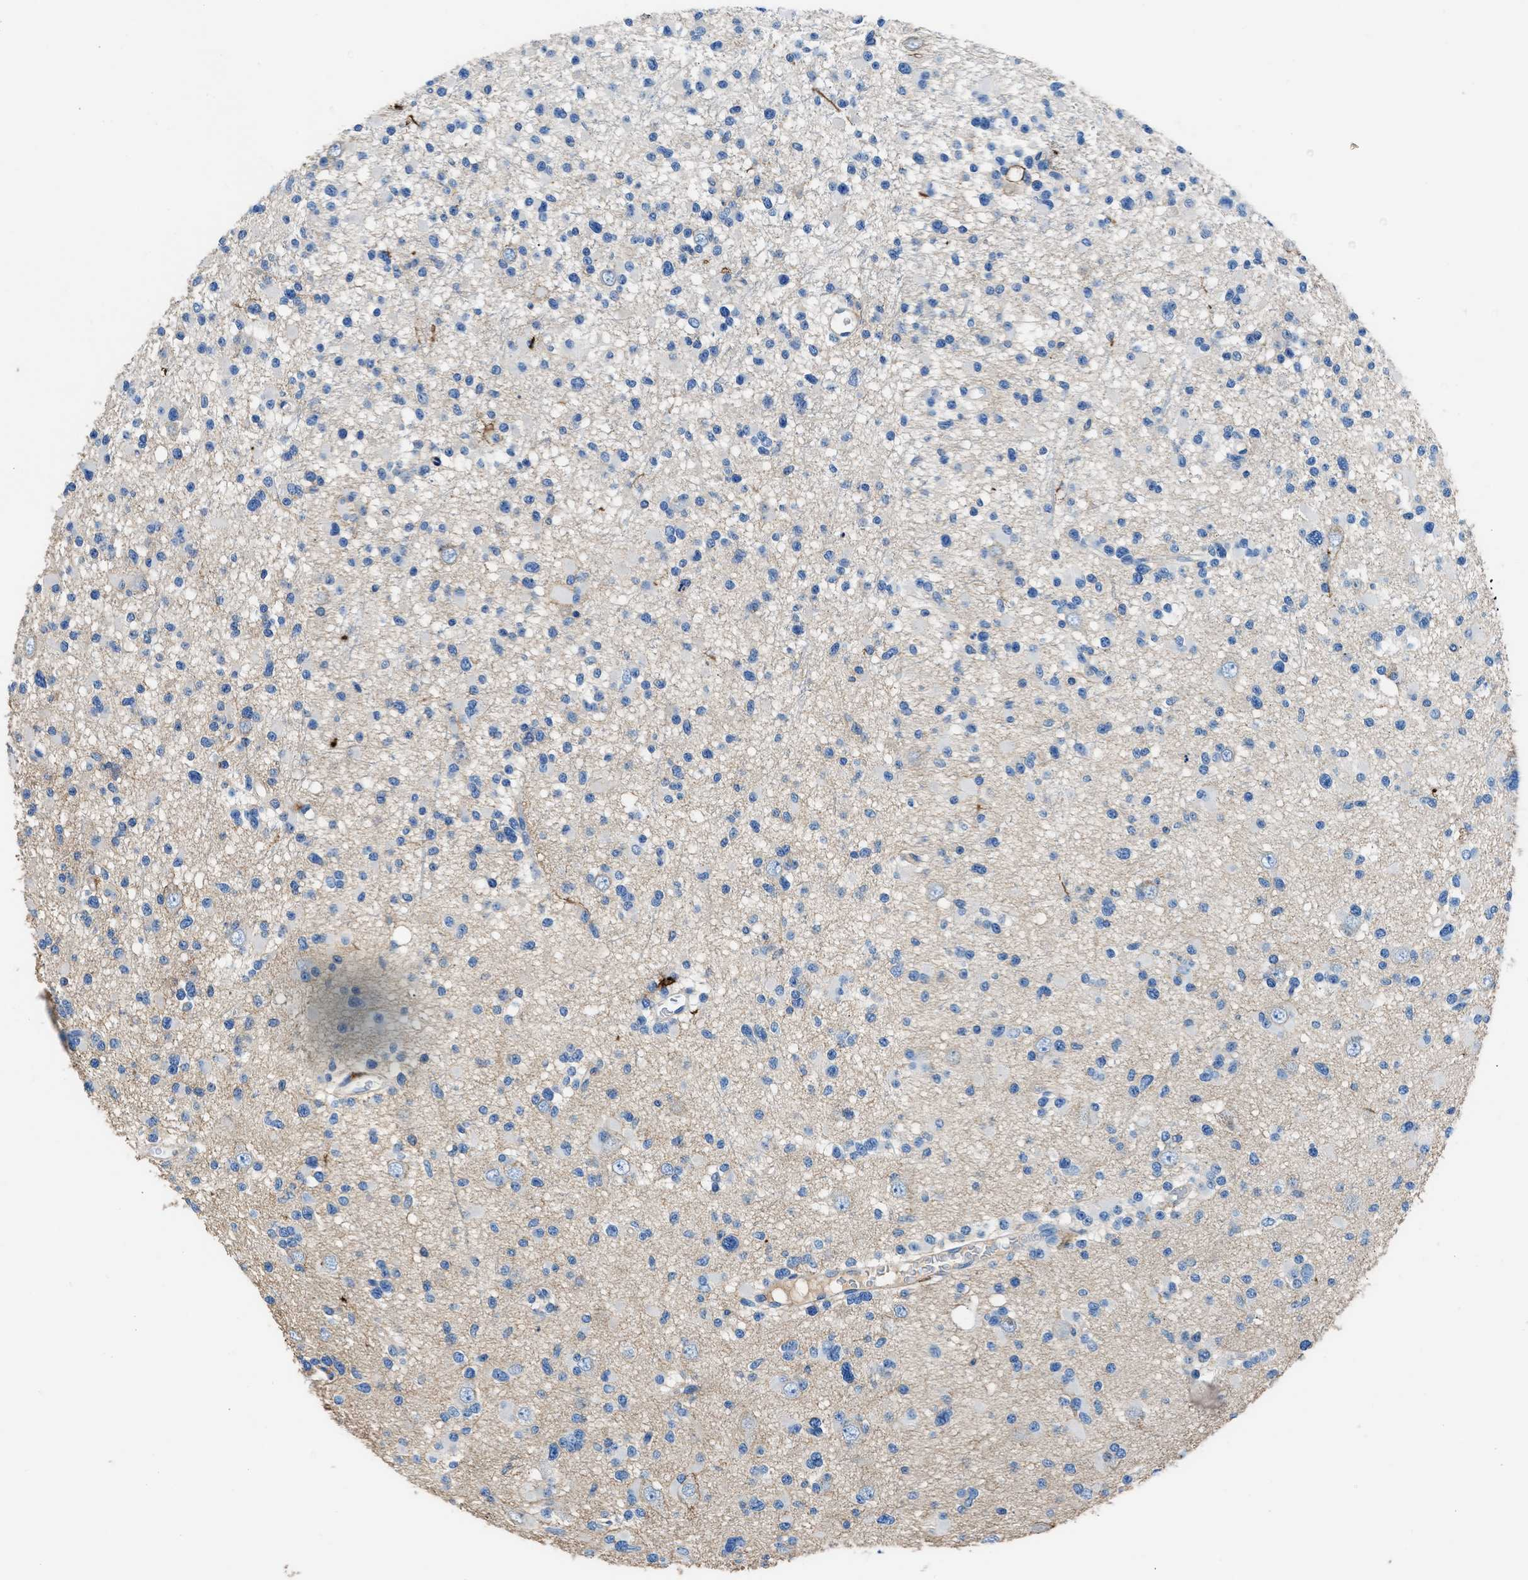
{"staining": {"intensity": "negative", "quantity": "none", "location": "none"}, "tissue": "glioma", "cell_type": "Tumor cells", "image_type": "cancer", "snomed": [{"axis": "morphology", "description": "Glioma, malignant, Low grade"}, {"axis": "topography", "description": "Brain"}], "caption": "Immunohistochemistry (IHC) histopathology image of neoplastic tissue: glioma stained with DAB shows no significant protein staining in tumor cells.", "gene": "KCNQ4", "patient": {"sex": "female", "age": 22}}